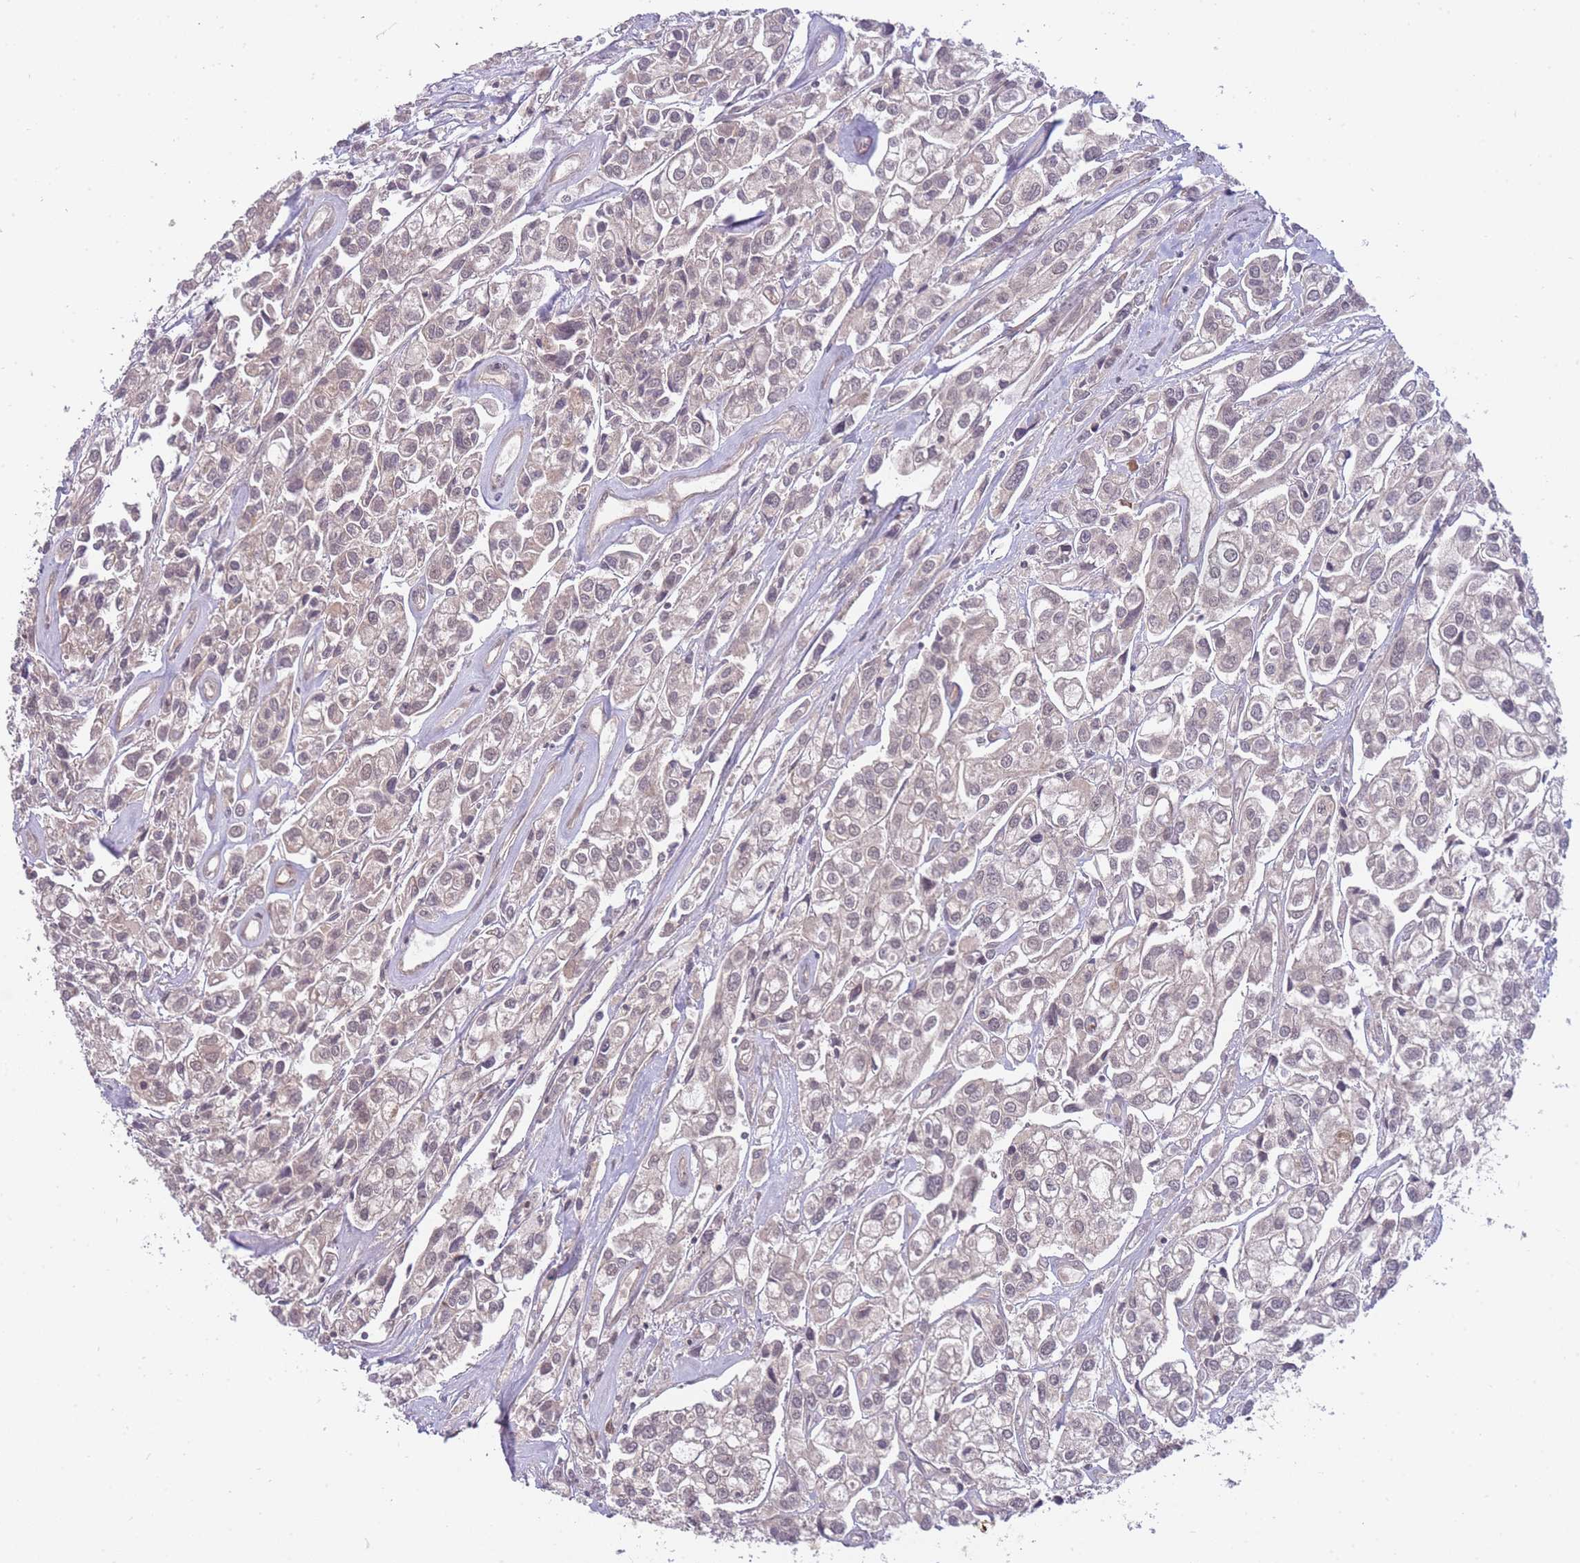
{"staining": {"intensity": "negative", "quantity": "none", "location": "none"}, "tissue": "urothelial cancer", "cell_type": "Tumor cells", "image_type": "cancer", "snomed": [{"axis": "morphology", "description": "Urothelial carcinoma, High grade"}, {"axis": "topography", "description": "Urinary bladder"}], "caption": "Immunohistochemistry (IHC) histopathology image of neoplastic tissue: human urothelial carcinoma (high-grade) stained with DAB (3,3'-diaminobenzidine) displays no significant protein staining in tumor cells. (Brightfield microscopy of DAB immunohistochemistry (IHC) at high magnification).", "gene": "SMC6", "patient": {"sex": "male", "age": 67}}